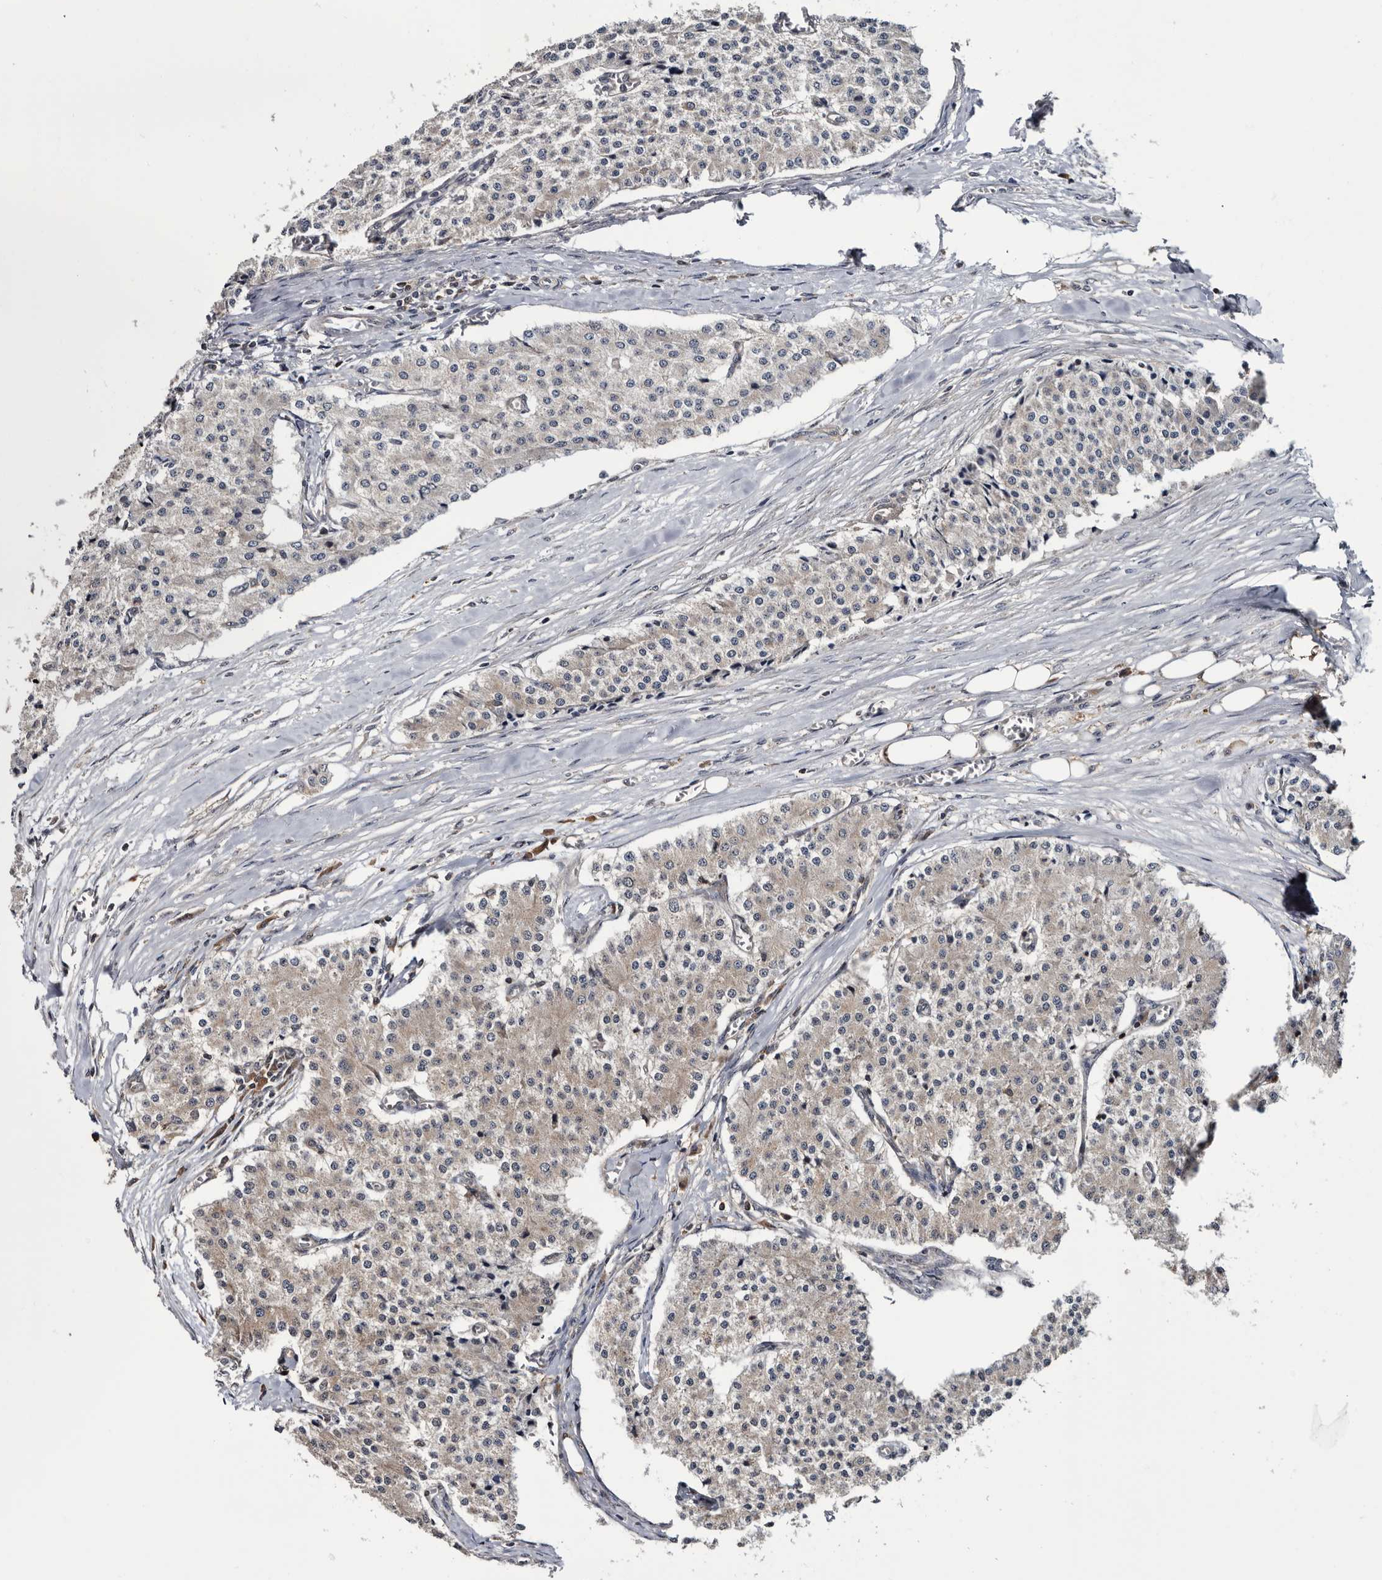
{"staining": {"intensity": "negative", "quantity": "none", "location": "none"}, "tissue": "carcinoid", "cell_type": "Tumor cells", "image_type": "cancer", "snomed": [{"axis": "morphology", "description": "Carcinoid, malignant, NOS"}, {"axis": "topography", "description": "Colon"}], "caption": "Protein analysis of carcinoid shows no significant staining in tumor cells. The staining is performed using DAB brown chromogen with nuclei counter-stained in using hematoxylin.", "gene": "TTI2", "patient": {"sex": "female", "age": 52}}